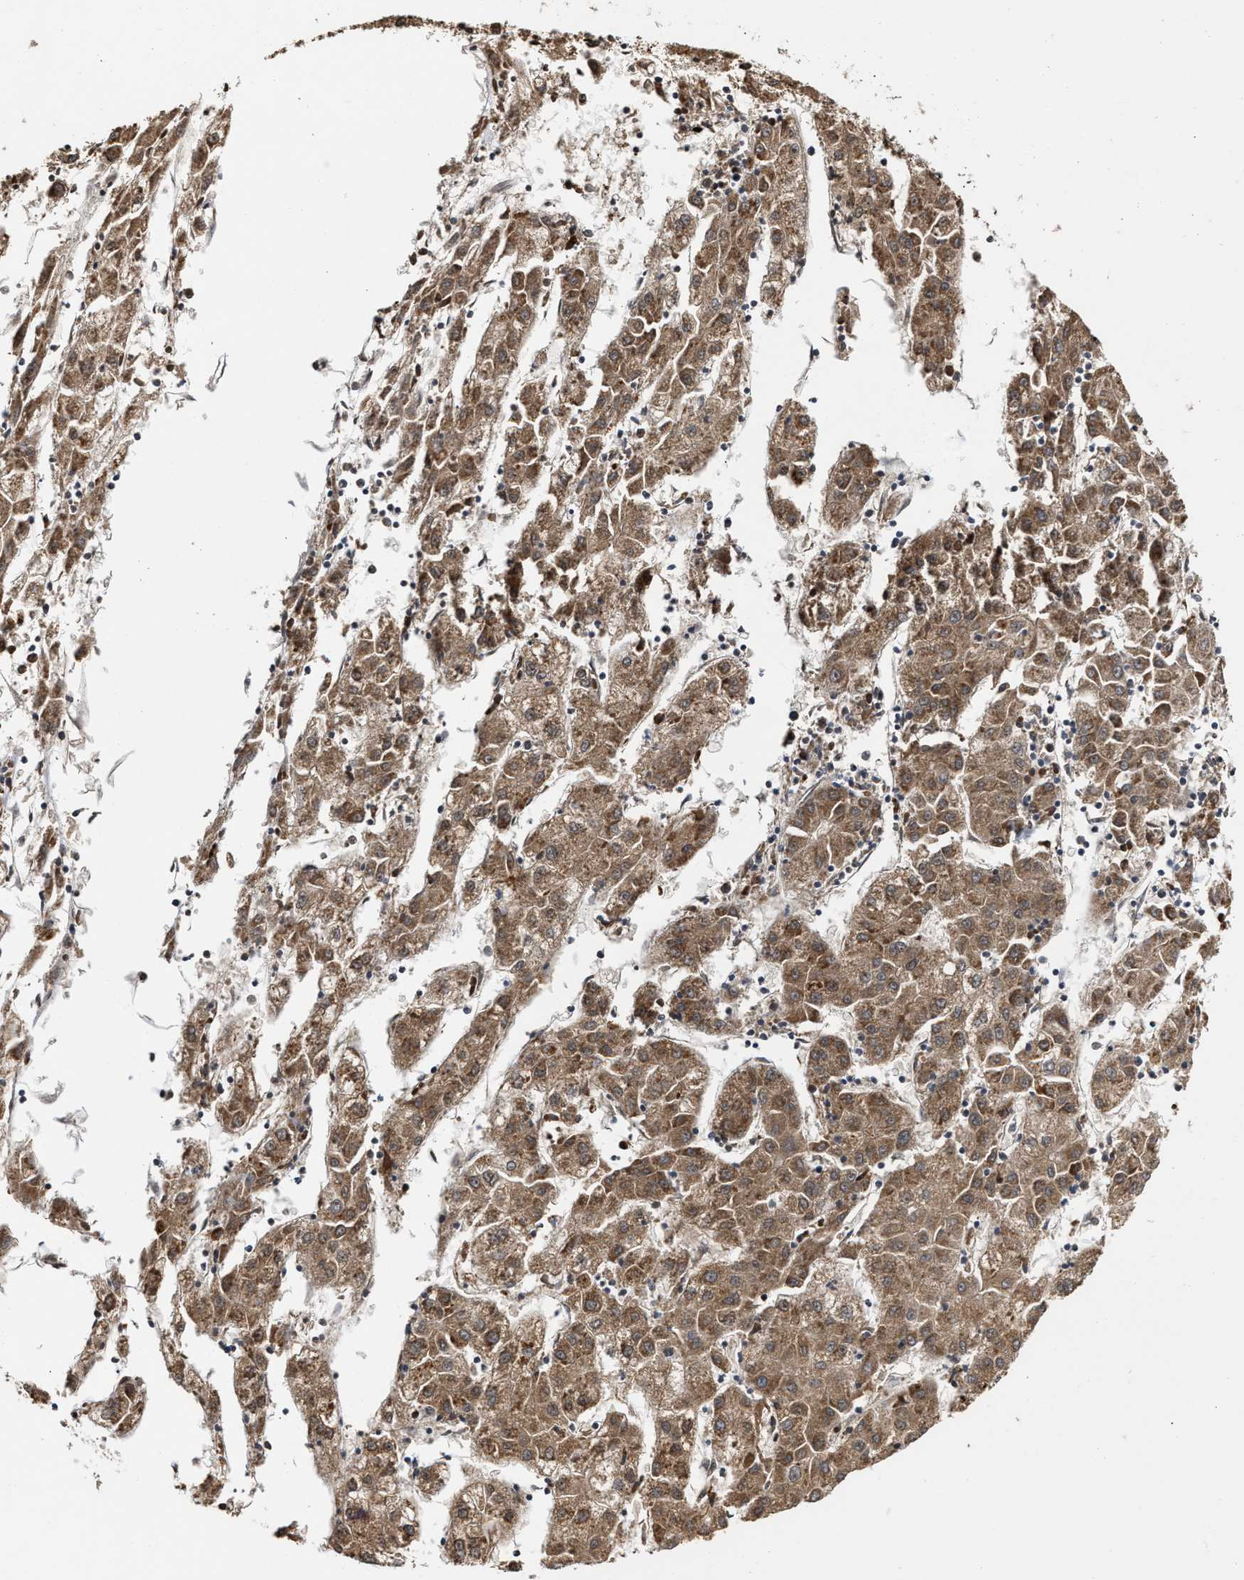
{"staining": {"intensity": "moderate", "quantity": ">75%", "location": "cytoplasmic/membranous"}, "tissue": "liver cancer", "cell_type": "Tumor cells", "image_type": "cancer", "snomed": [{"axis": "morphology", "description": "Carcinoma, Hepatocellular, NOS"}, {"axis": "topography", "description": "Liver"}], "caption": "This is a micrograph of immunohistochemistry staining of hepatocellular carcinoma (liver), which shows moderate positivity in the cytoplasmic/membranous of tumor cells.", "gene": "SAR1A", "patient": {"sex": "male", "age": 72}}